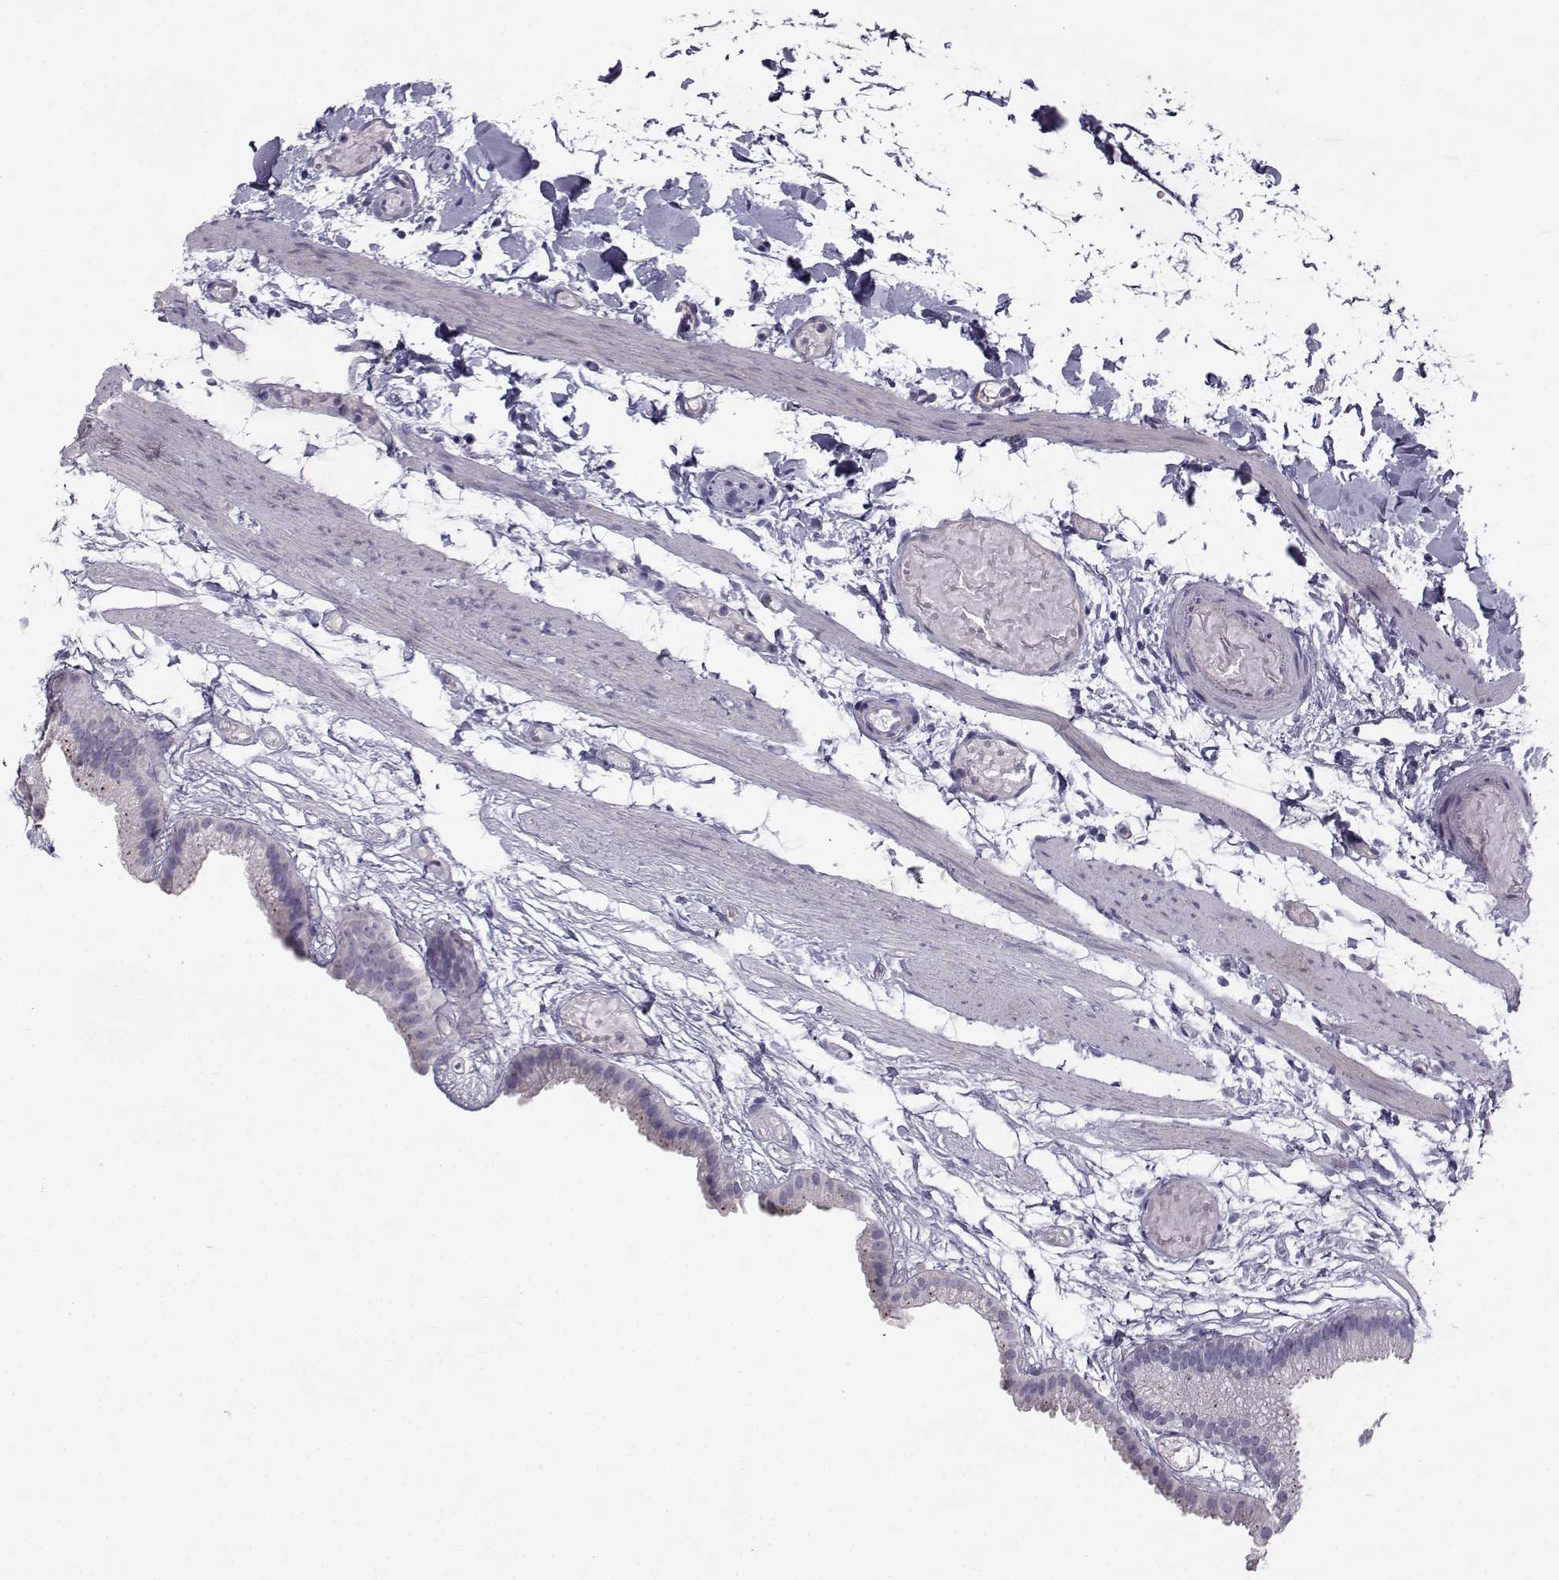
{"staining": {"intensity": "moderate", "quantity": "25%-75%", "location": "cytoplasmic/membranous"}, "tissue": "gallbladder", "cell_type": "Glandular cells", "image_type": "normal", "snomed": [{"axis": "morphology", "description": "Normal tissue, NOS"}, {"axis": "topography", "description": "Gallbladder"}], "caption": "A high-resolution histopathology image shows immunohistochemistry (IHC) staining of benign gallbladder, which reveals moderate cytoplasmic/membranous staining in about 25%-75% of glandular cells. The staining is performed using DAB brown chromogen to label protein expression. The nuclei are counter-stained blue using hematoxylin.", "gene": "CALCR", "patient": {"sex": "female", "age": 45}}